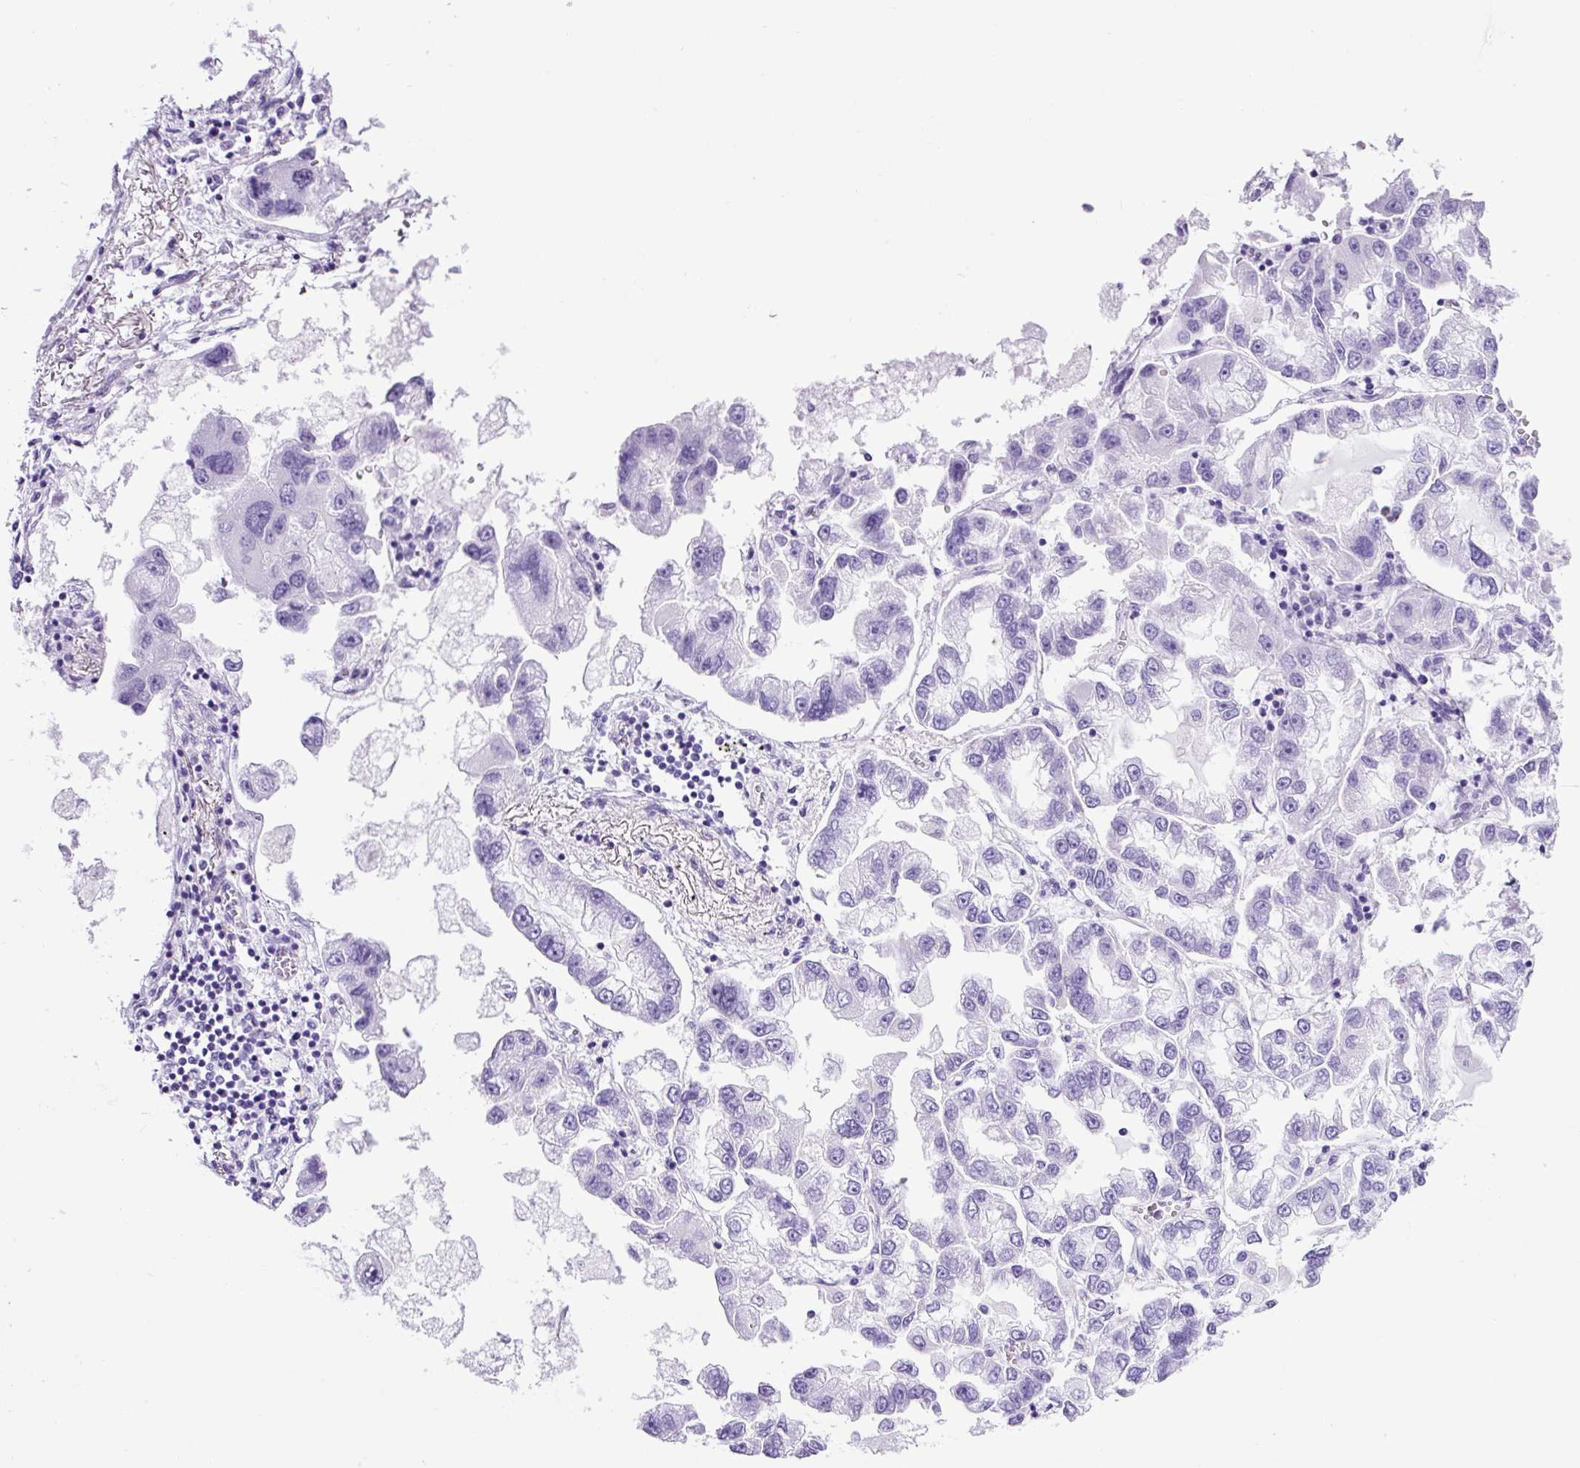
{"staining": {"intensity": "negative", "quantity": "none", "location": "none"}, "tissue": "lung cancer", "cell_type": "Tumor cells", "image_type": "cancer", "snomed": [{"axis": "morphology", "description": "Adenocarcinoma, NOS"}, {"axis": "topography", "description": "Lung"}], "caption": "Immunohistochemistry of lung cancer shows no staining in tumor cells.", "gene": "PDIA2", "patient": {"sex": "female", "age": 54}}